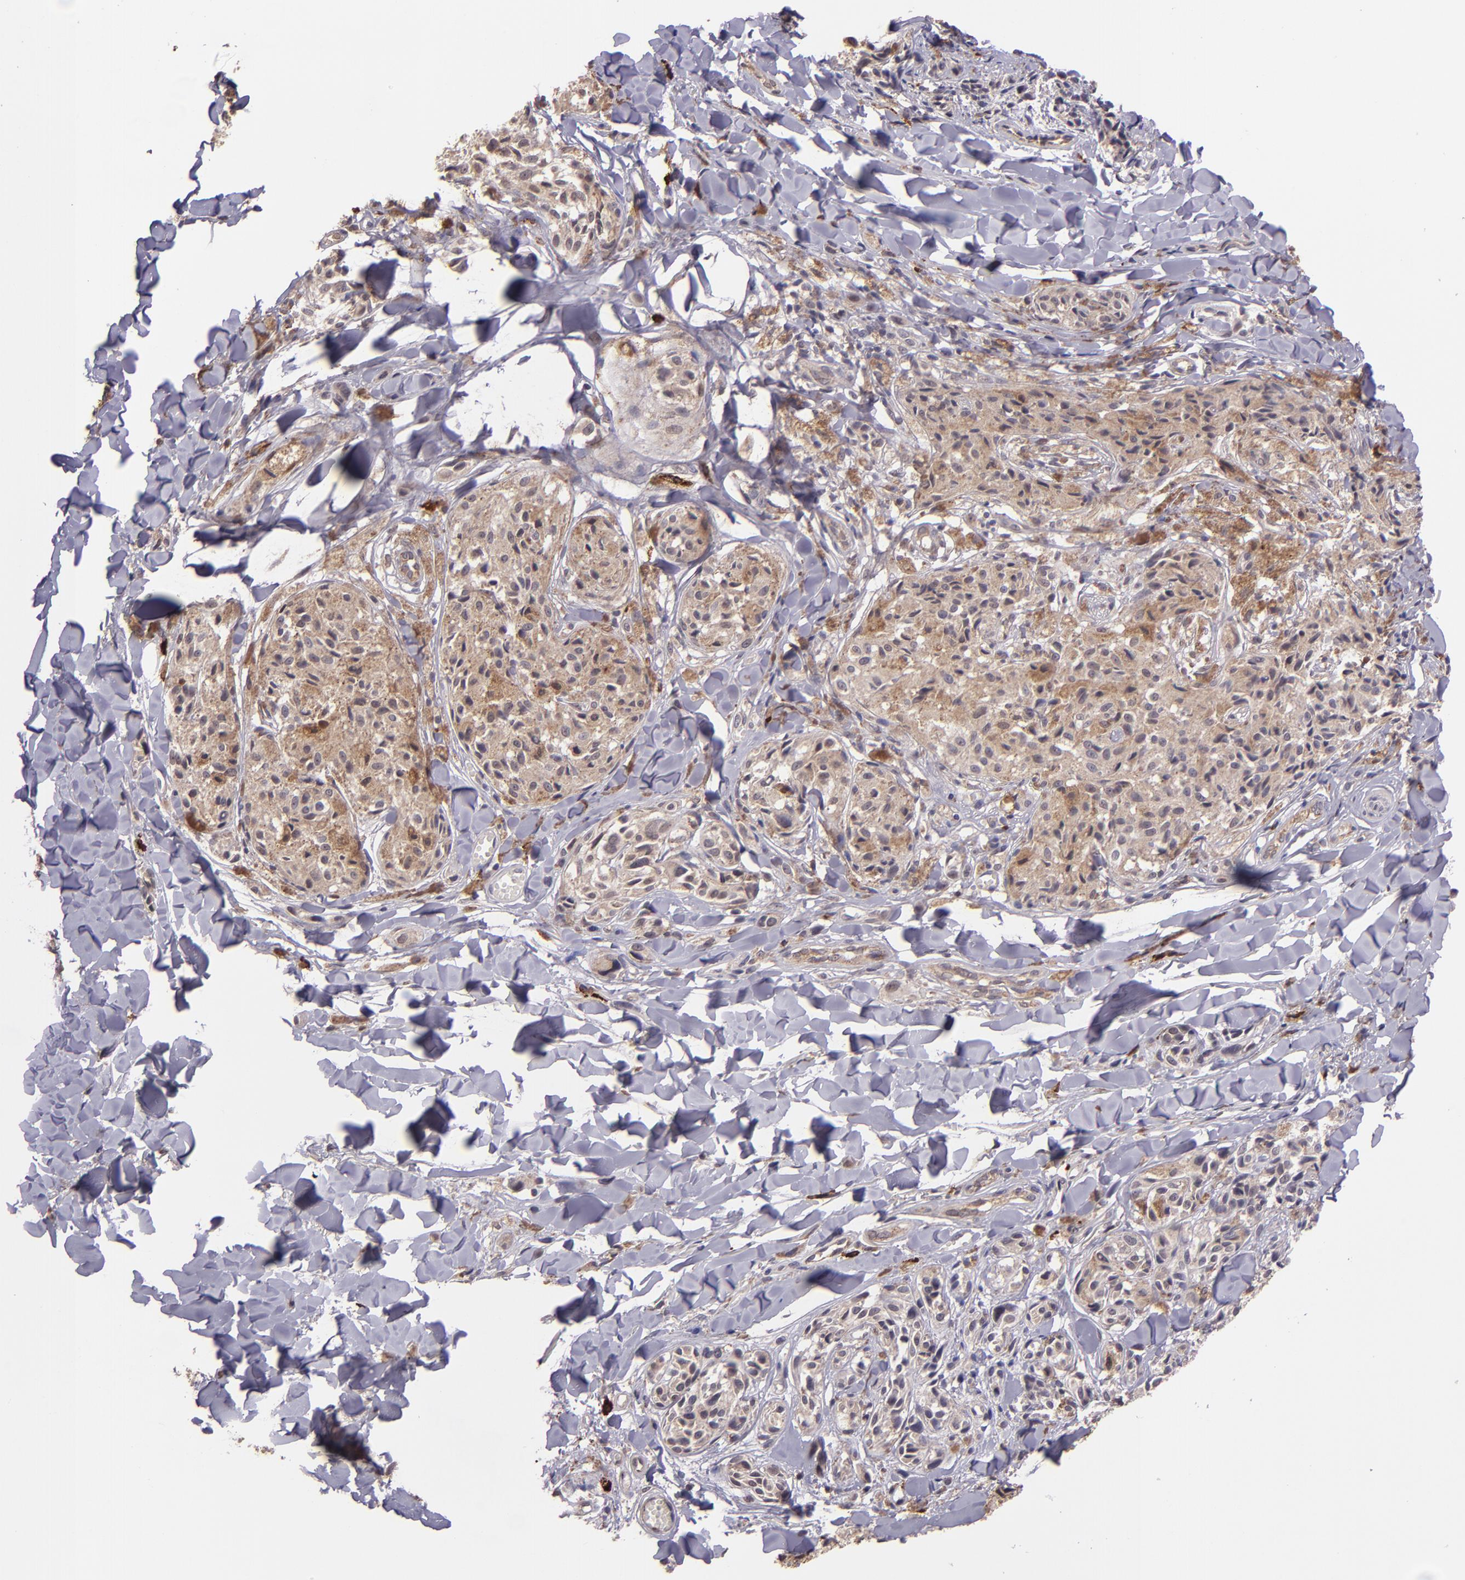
{"staining": {"intensity": "strong", "quantity": ">75%", "location": "cytoplasmic/membranous"}, "tissue": "melanoma", "cell_type": "Tumor cells", "image_type": "cancer", "snomed": [{"axis": "morphology", "description": "Malignant melanoma, Metastatic site"}, {"axis": "topography", "description": "Skin"}], "caption": "Human malignant melanoma (metastatic site) stained for a protein (brown) displays strong cytoplasmic/membranous positive staining in about >75% of tumor cells.", "gene": "TAF7L", "patient": {"sex": "female", "age": 66}}